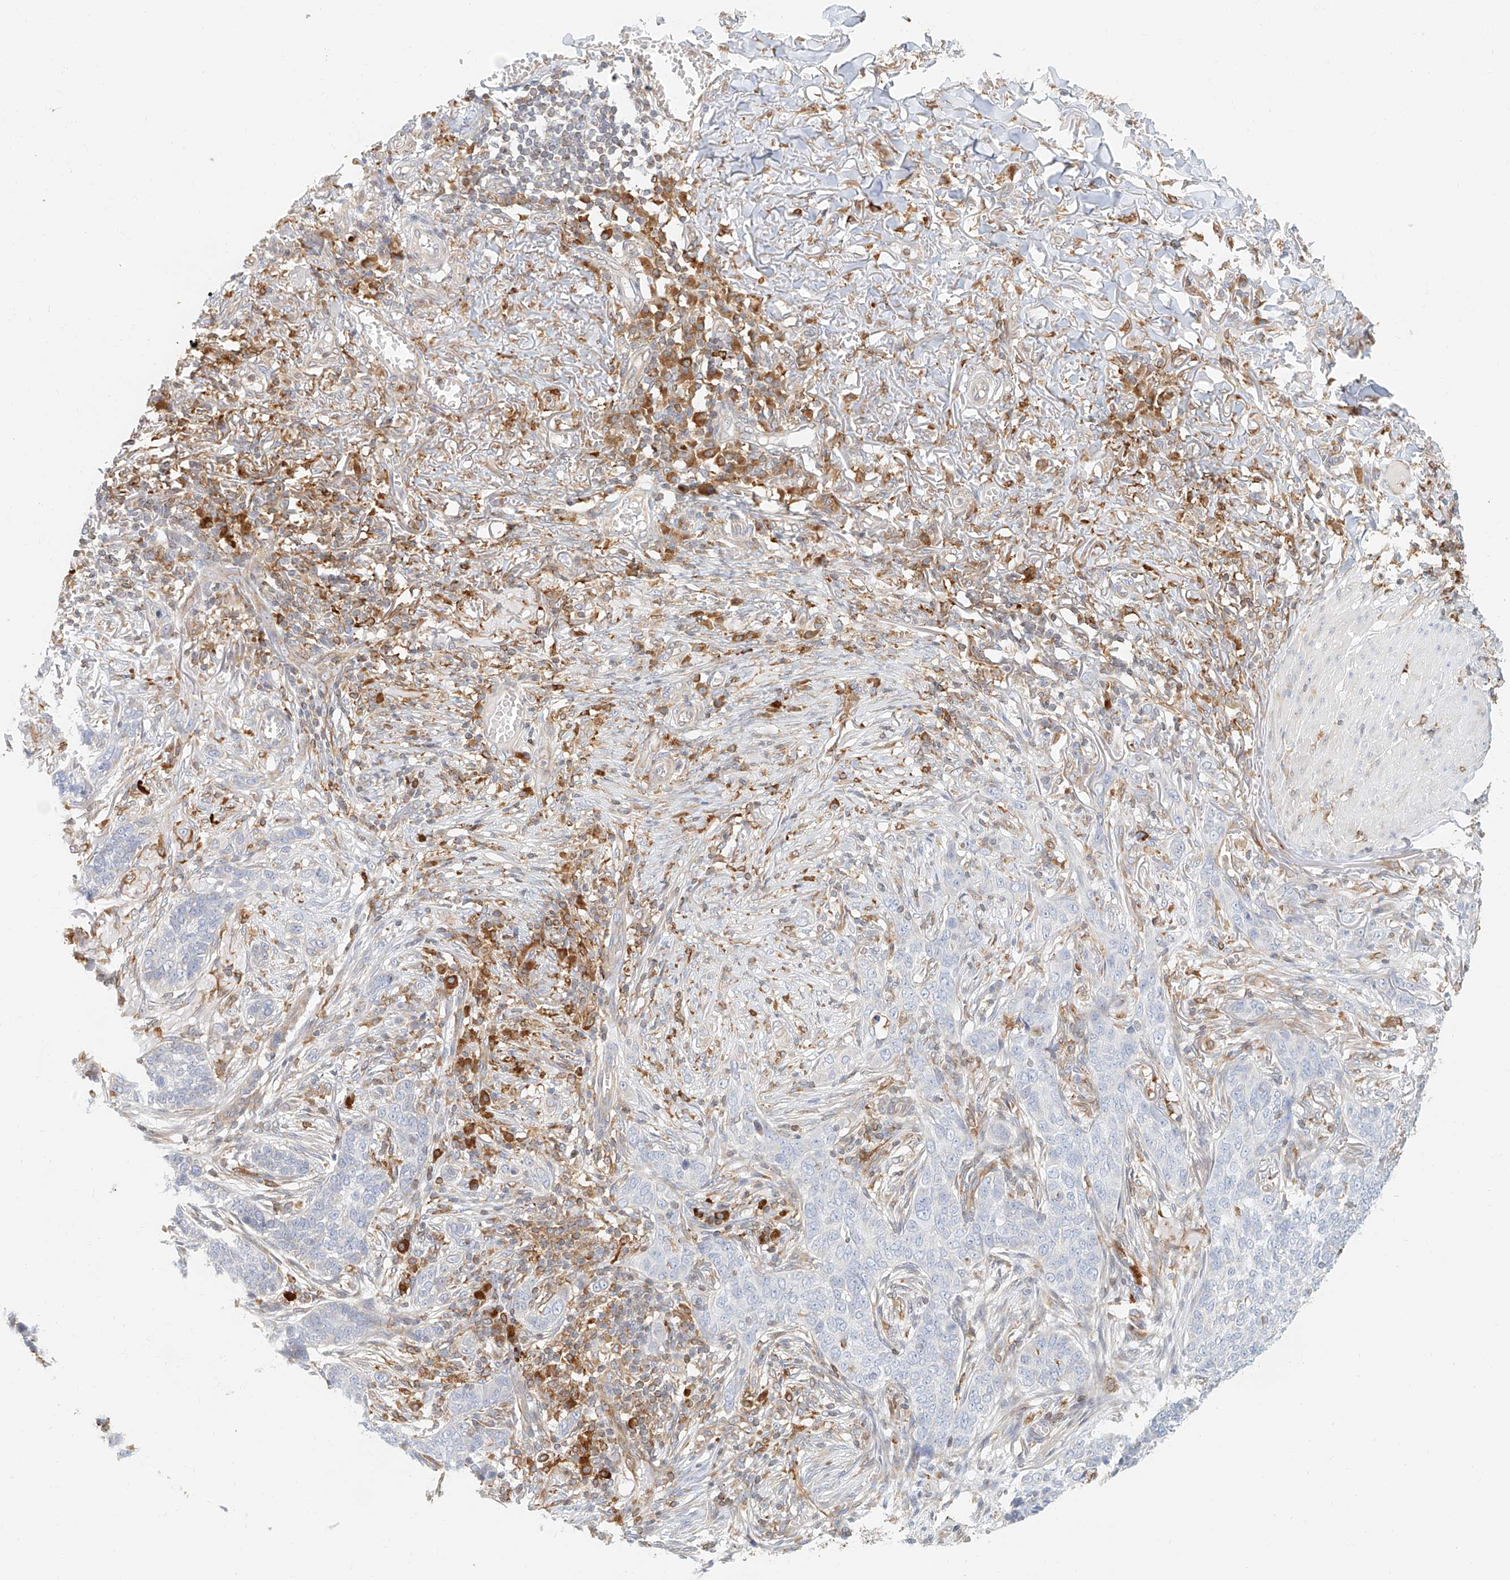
{"staining": {"intensity": "weak", "quantity": "<25%", "location": "cytoplasmic/membranous"}, "tissue": "skin cancer", "cell_type": "Tumor cells", "image_type": "cancer", "snomed": [{"axis": "morphology", "description": "Basal cell carcinoma"}, {"axis": "topography", "description": "Skin"}], "caption": "High power microscopy photomicrograph of an immunohistochemistry (IHC) micrograph of skin basal cell carcinoma, revealing no significant staining in tumor cells.", "gene": "DHRS7", "patient": {"sex": "male", "age": 85}}